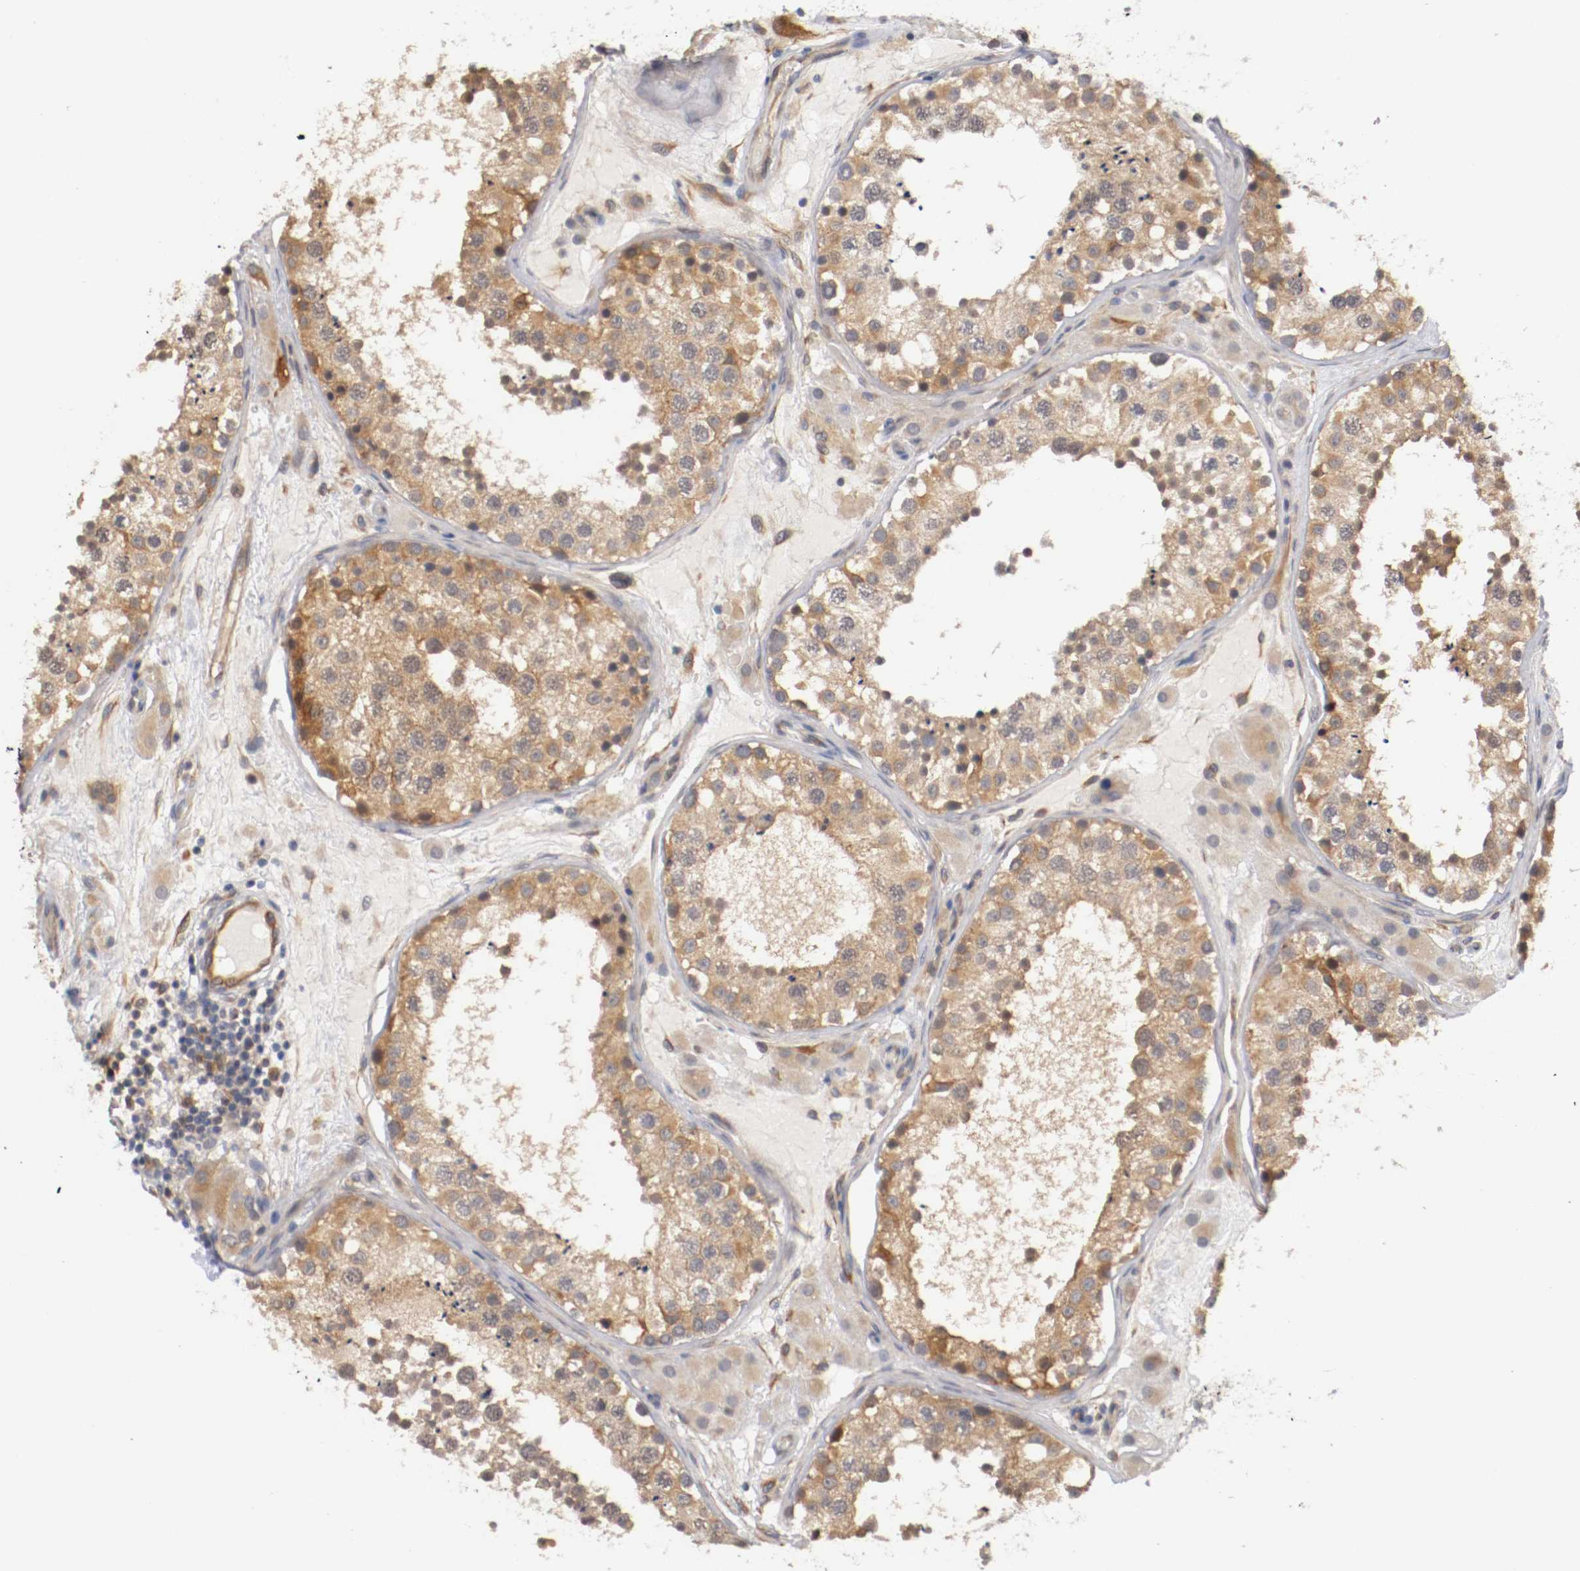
{"staining": {"intensity": "moderate", "quantity": ">75%", "location": "cytoplasmic/membranous"}, "tissue": "testis", "cell_type": "Cells in seminiferous ducts", "image_type": "normal", "snomed": [{"axis": "morphology", "description": "Normal tissue, NOS"}, {"axis": "topography", "description": "Testis"}], "caption": "Protein staining by IHC shows moderate cytoplasmic/membranous expression in about >75% of cells in seminiferous ducts in benign testis.", "gene": "RBM23", "patient": {"sex": "male", "age": 26}}